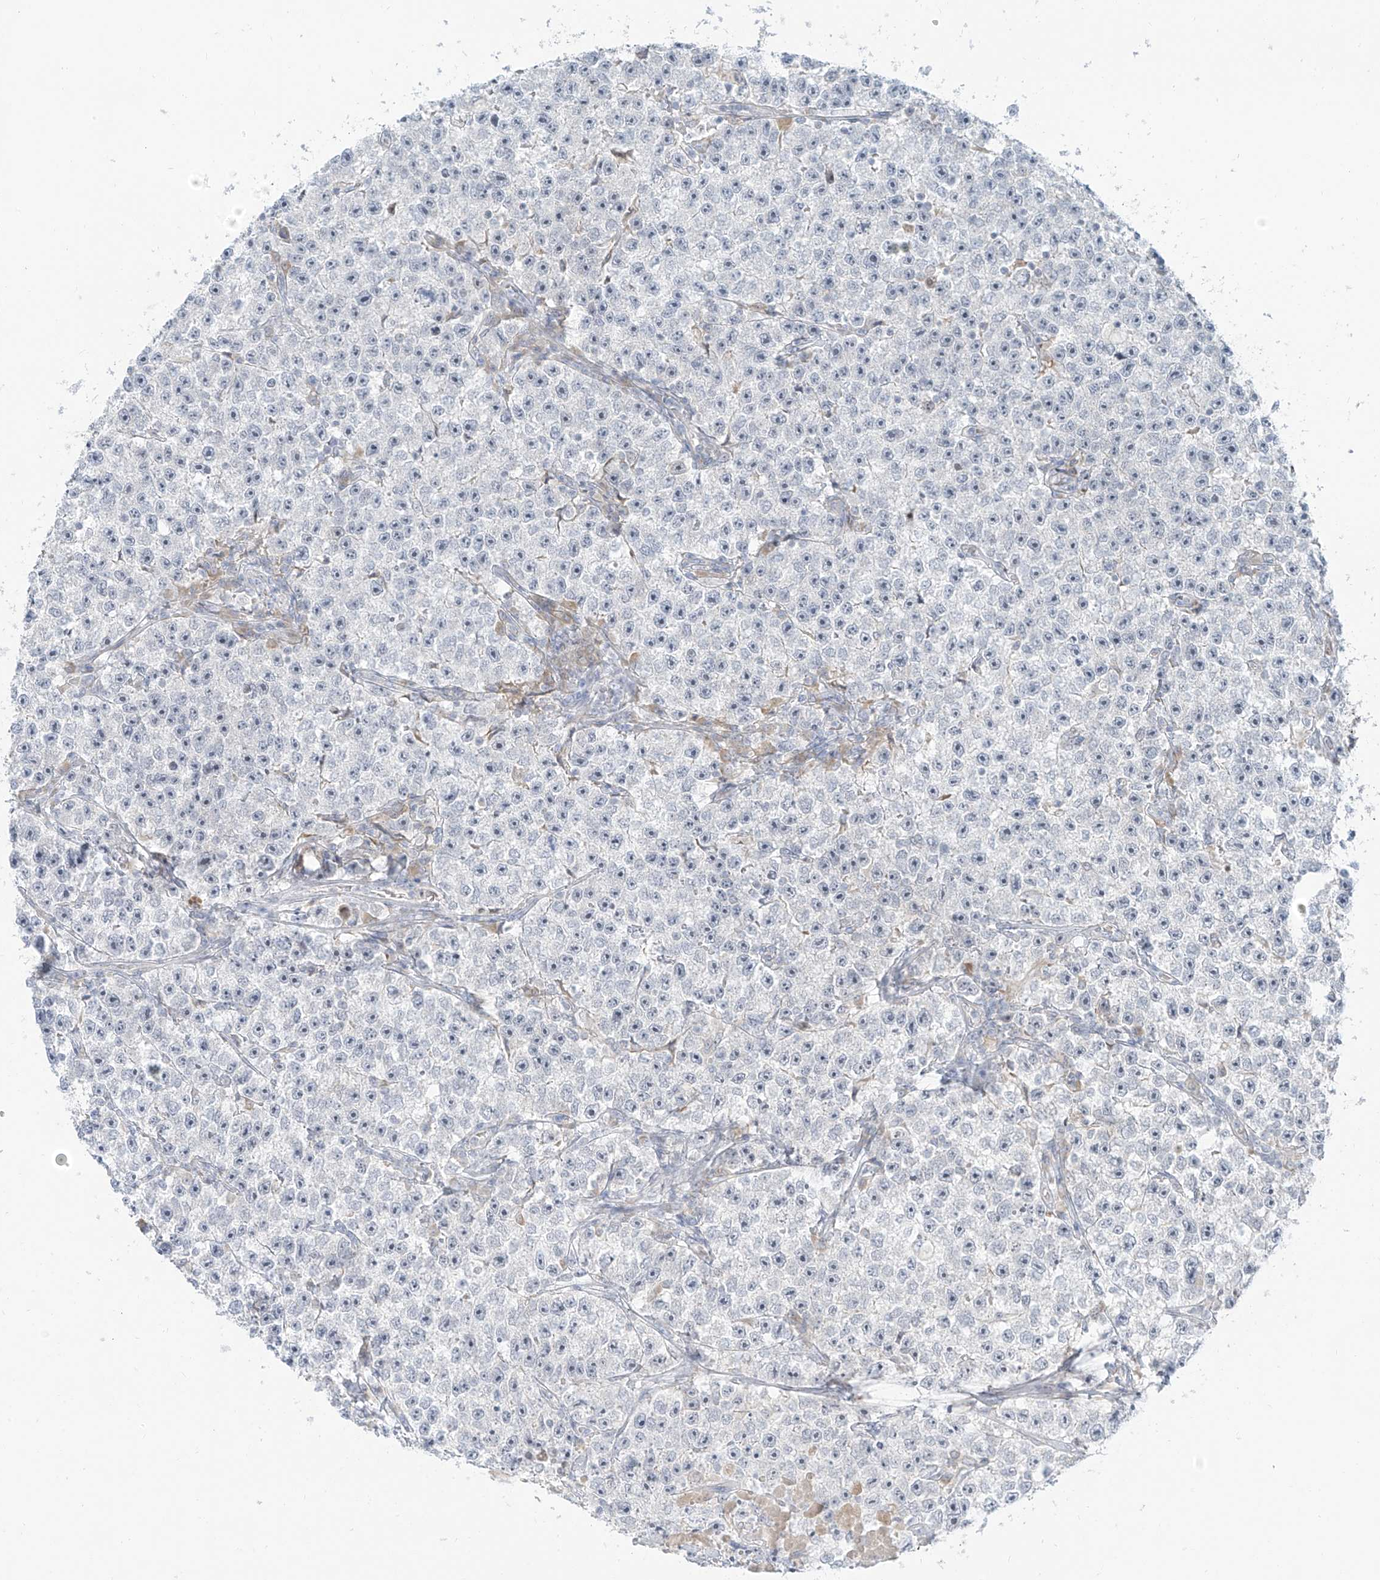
{"staining": {"intensity": "negative", "quantity": "none", "location": "none"}, "tissue": "testis cancer", "cell_type": "Tumor cells", "image_type": "cancer", "snomed": [{"axis": "morphology", "description": "Seminoma, NOS"}, {"axis": "topography", "description": "Testis"}], "caption": "Protein analysis of testis cancer (seminoma) exhibits no significant positivity in tumor cells.", "gene": "C2orf42", "patient": {"sex": "male", "age": 22}}